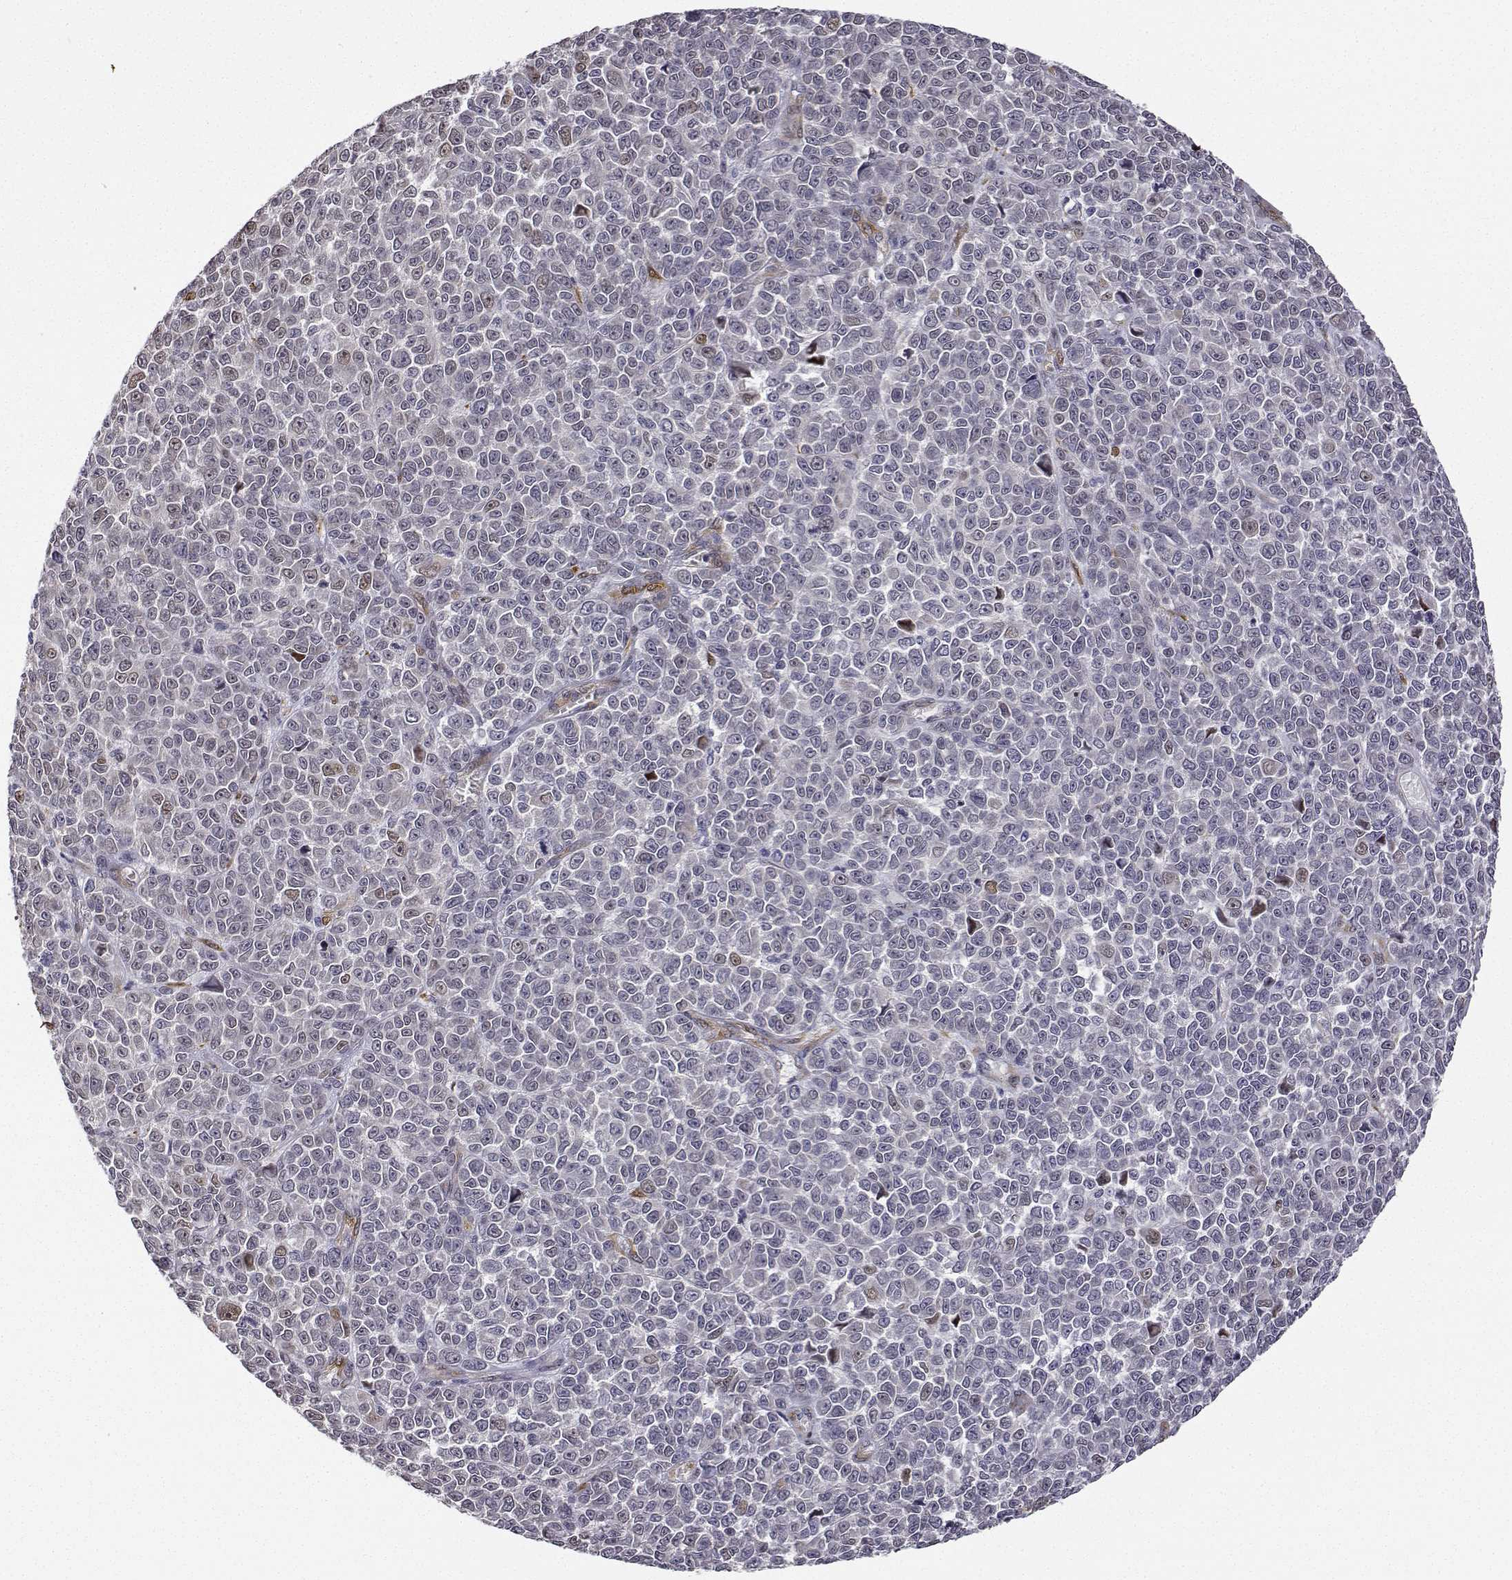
{"staining": {"intensity": "negative", "quantity": "none", "location": "none"}, "tissue": "melanoma", "cell_type": "Tumor cells", "image_type": "cancer", "snomed": [{"axis": "morphology", "description": "Malignant melanoma, NOS"}, {"axis": "topography", "description": "Skin"}], "caption": "Melanoma was stained to show a protein in brown. There is no significant expression in tumor cells. (DAB IHC, high magnification).", "gene": "PHGDH", "patient": {"sex": "female", "age": 95}}